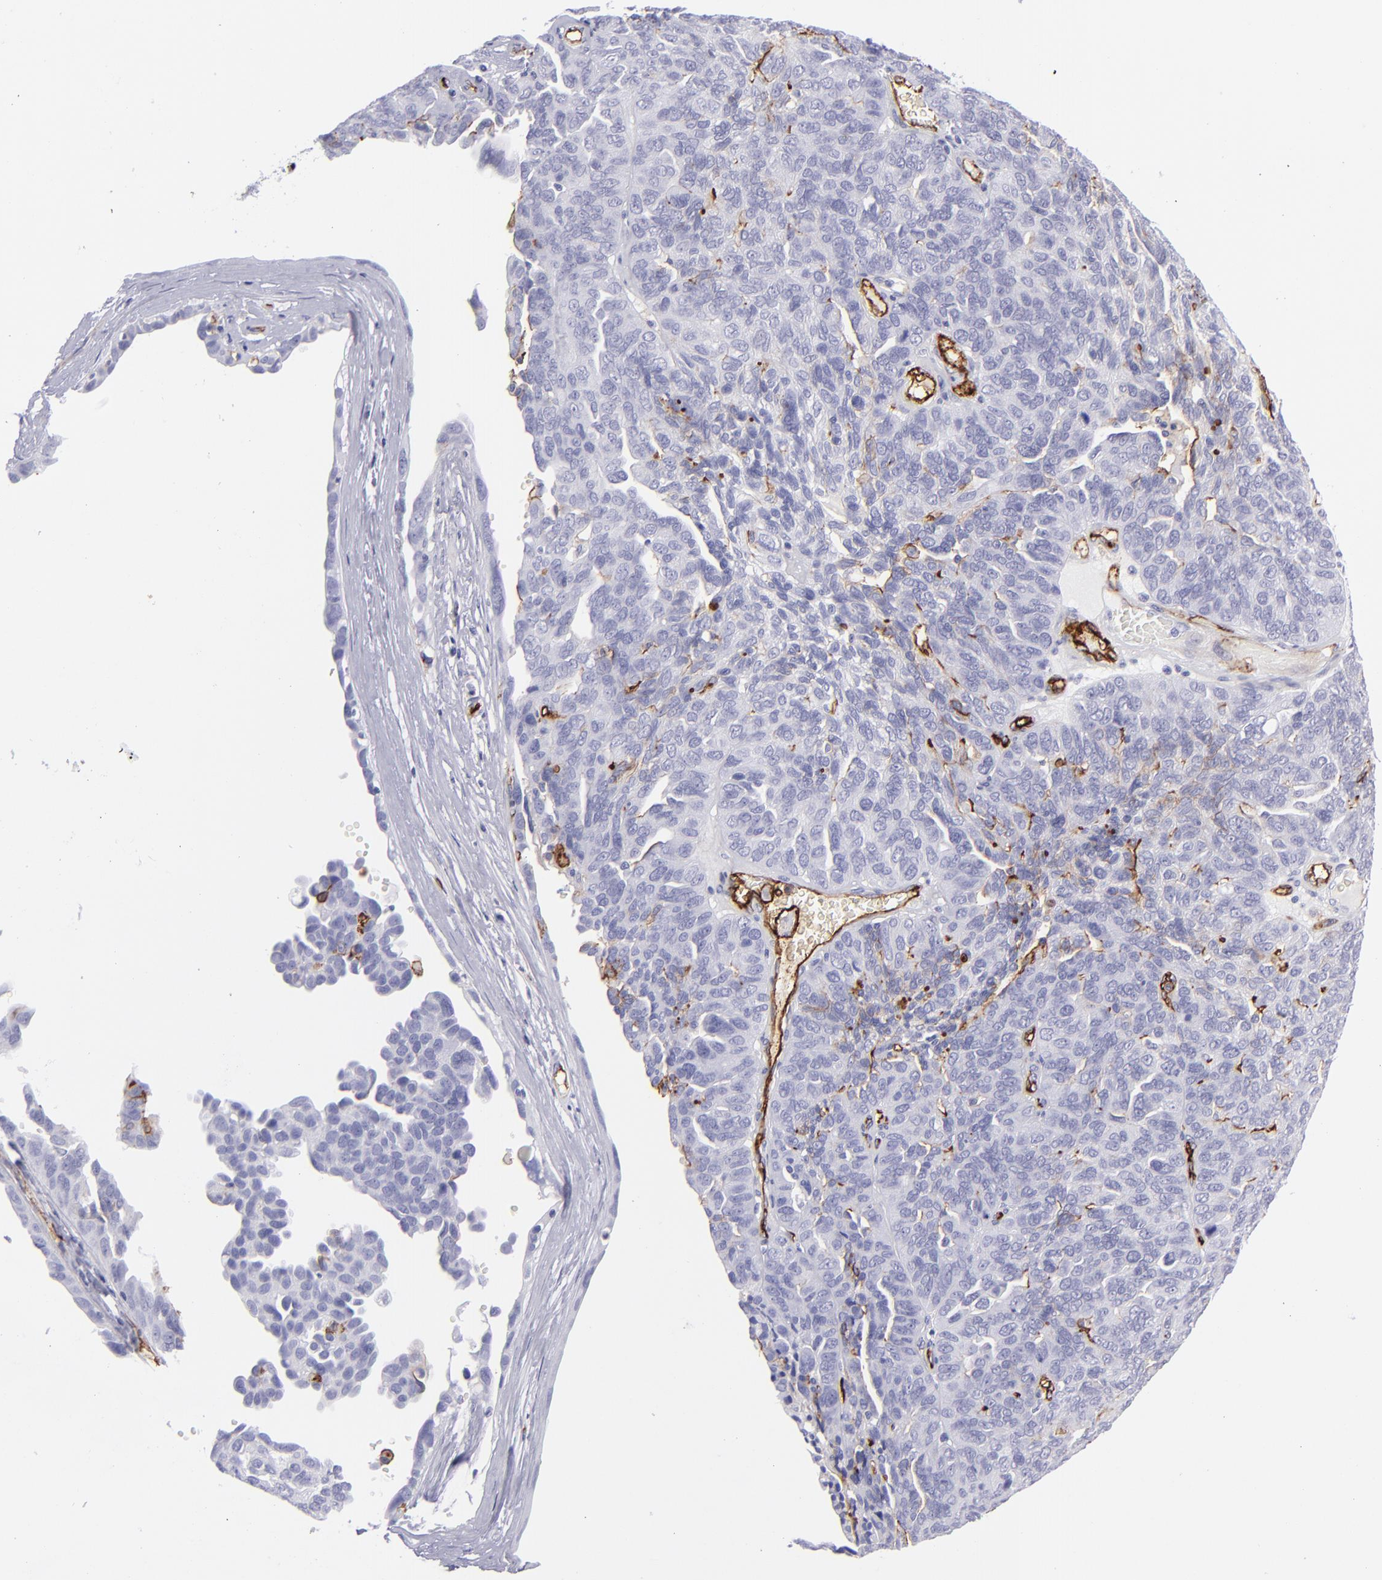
{"staining": {"intensity": "moderate", "quantity": "<25%", "location": "cytoplasmic/membranous"}, "tissue": "ovarian cancer", "cell_type": "Tumor cells", "image_type": "cancer", "snomed": [{"axis": "morphology", "description": "Cystadenocarcinoma, serous, NOS"}, {"axis": "topography", "description": "Ovary"}], "caption": "Serous cystadenocarcinoma (ovarian) tissue reveals moderate cytoplasmic/membranous positivity in about <25% of tumor cells, visualized by immunohistochemistry.", "gene": "ACE", "patient": {"sex": "female", "age": 64}}